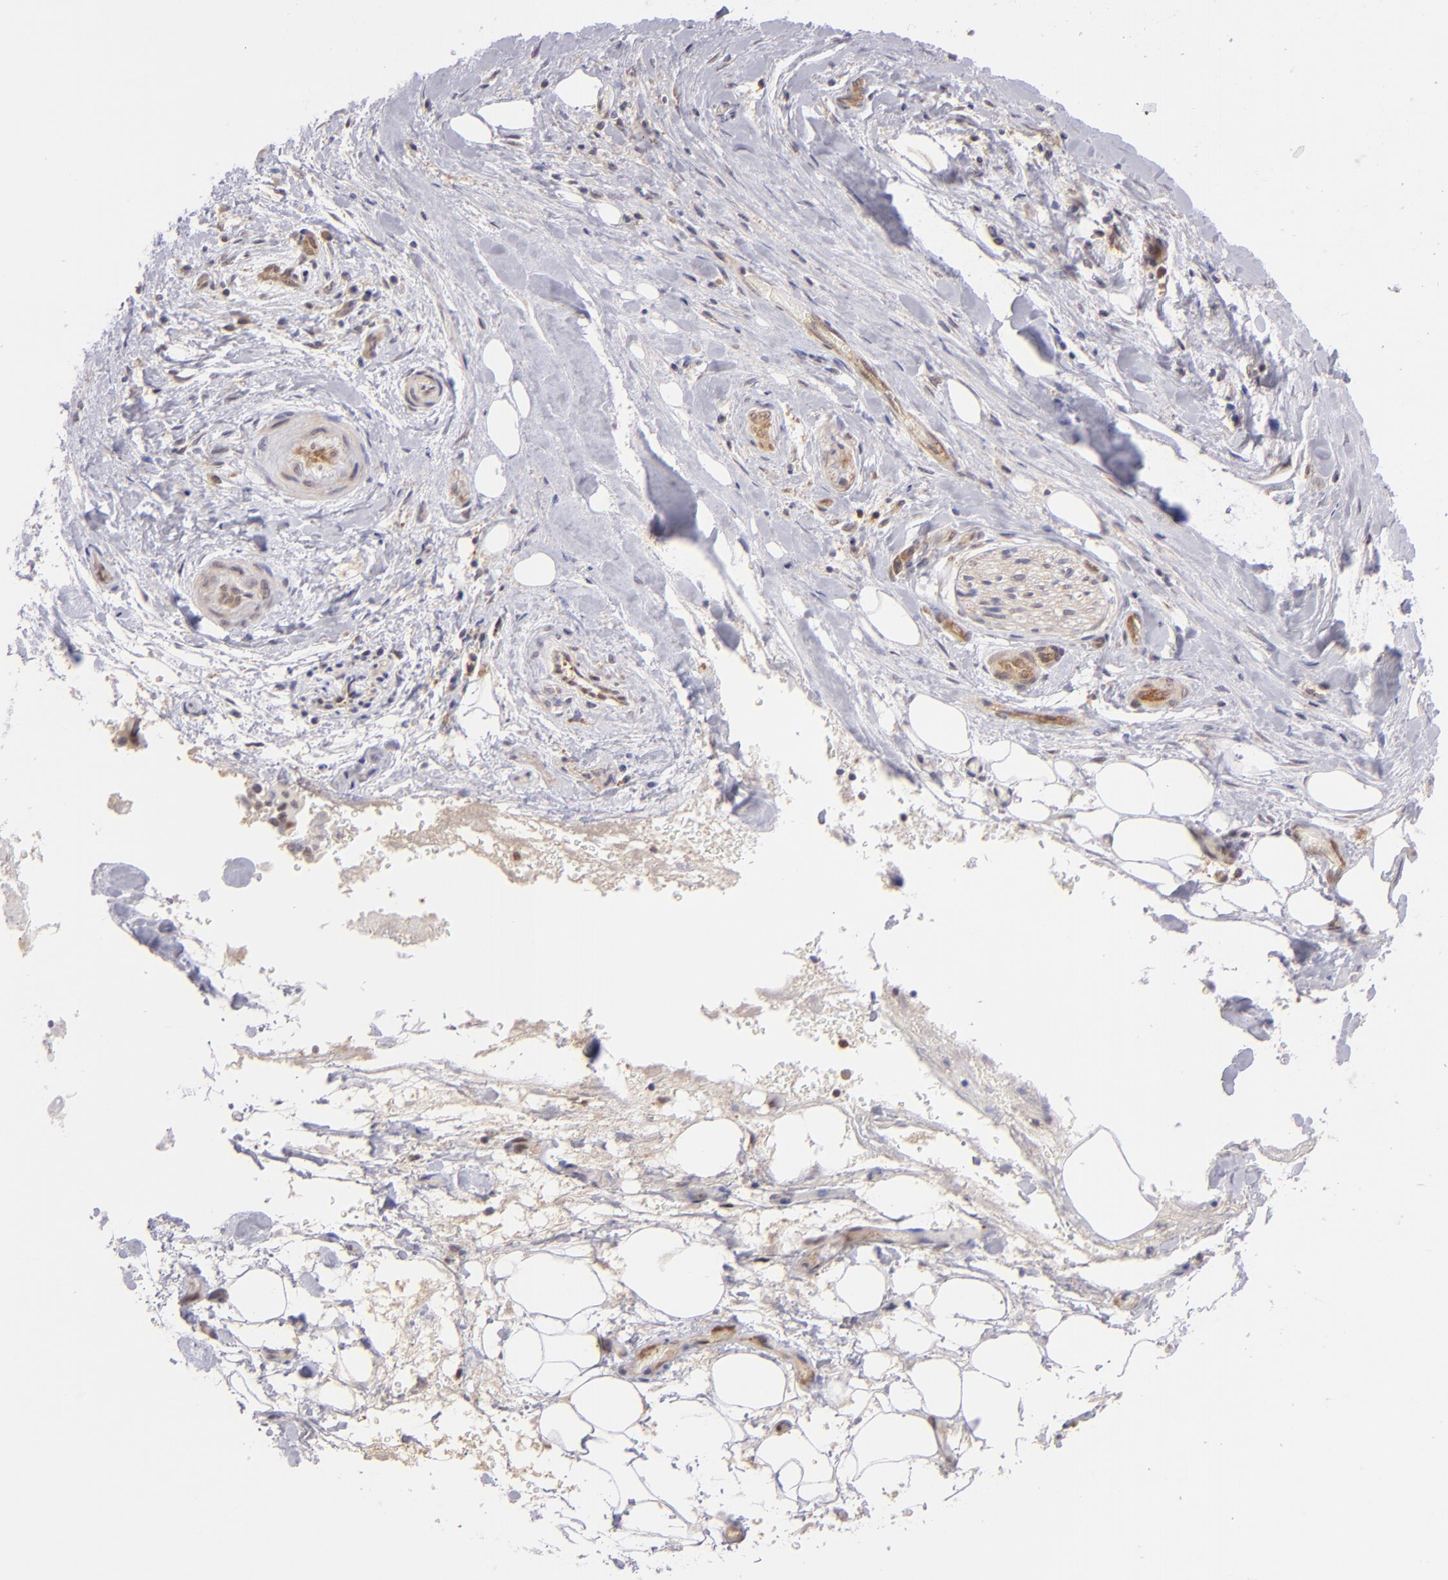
{"staining": {"intensity": "weak", "quantity": ">75%", "location": "cytoplasmic/membranous"}, "tissue": "liver cancer", "cell_type": "Tumor cells", "image_type": "cancer", "snomed": [{"axis": "morphology", "description": "Cholangiocarcinoma"}, {"axis": "topography", "description": "Liver"}], "caption": "Liver cholangiocarcinoma tissue shows weak cytoplasmic/membranous staining in about >75% of tumor cells, visualized by immunohistochemistry. The protein of interest is stained brown, and the nuclei are stained in blue (DAB IHC with brightfield microscopy, high magnification).", "gene": "PTPN13", "patient": {"sex": "male", "age": 58}}